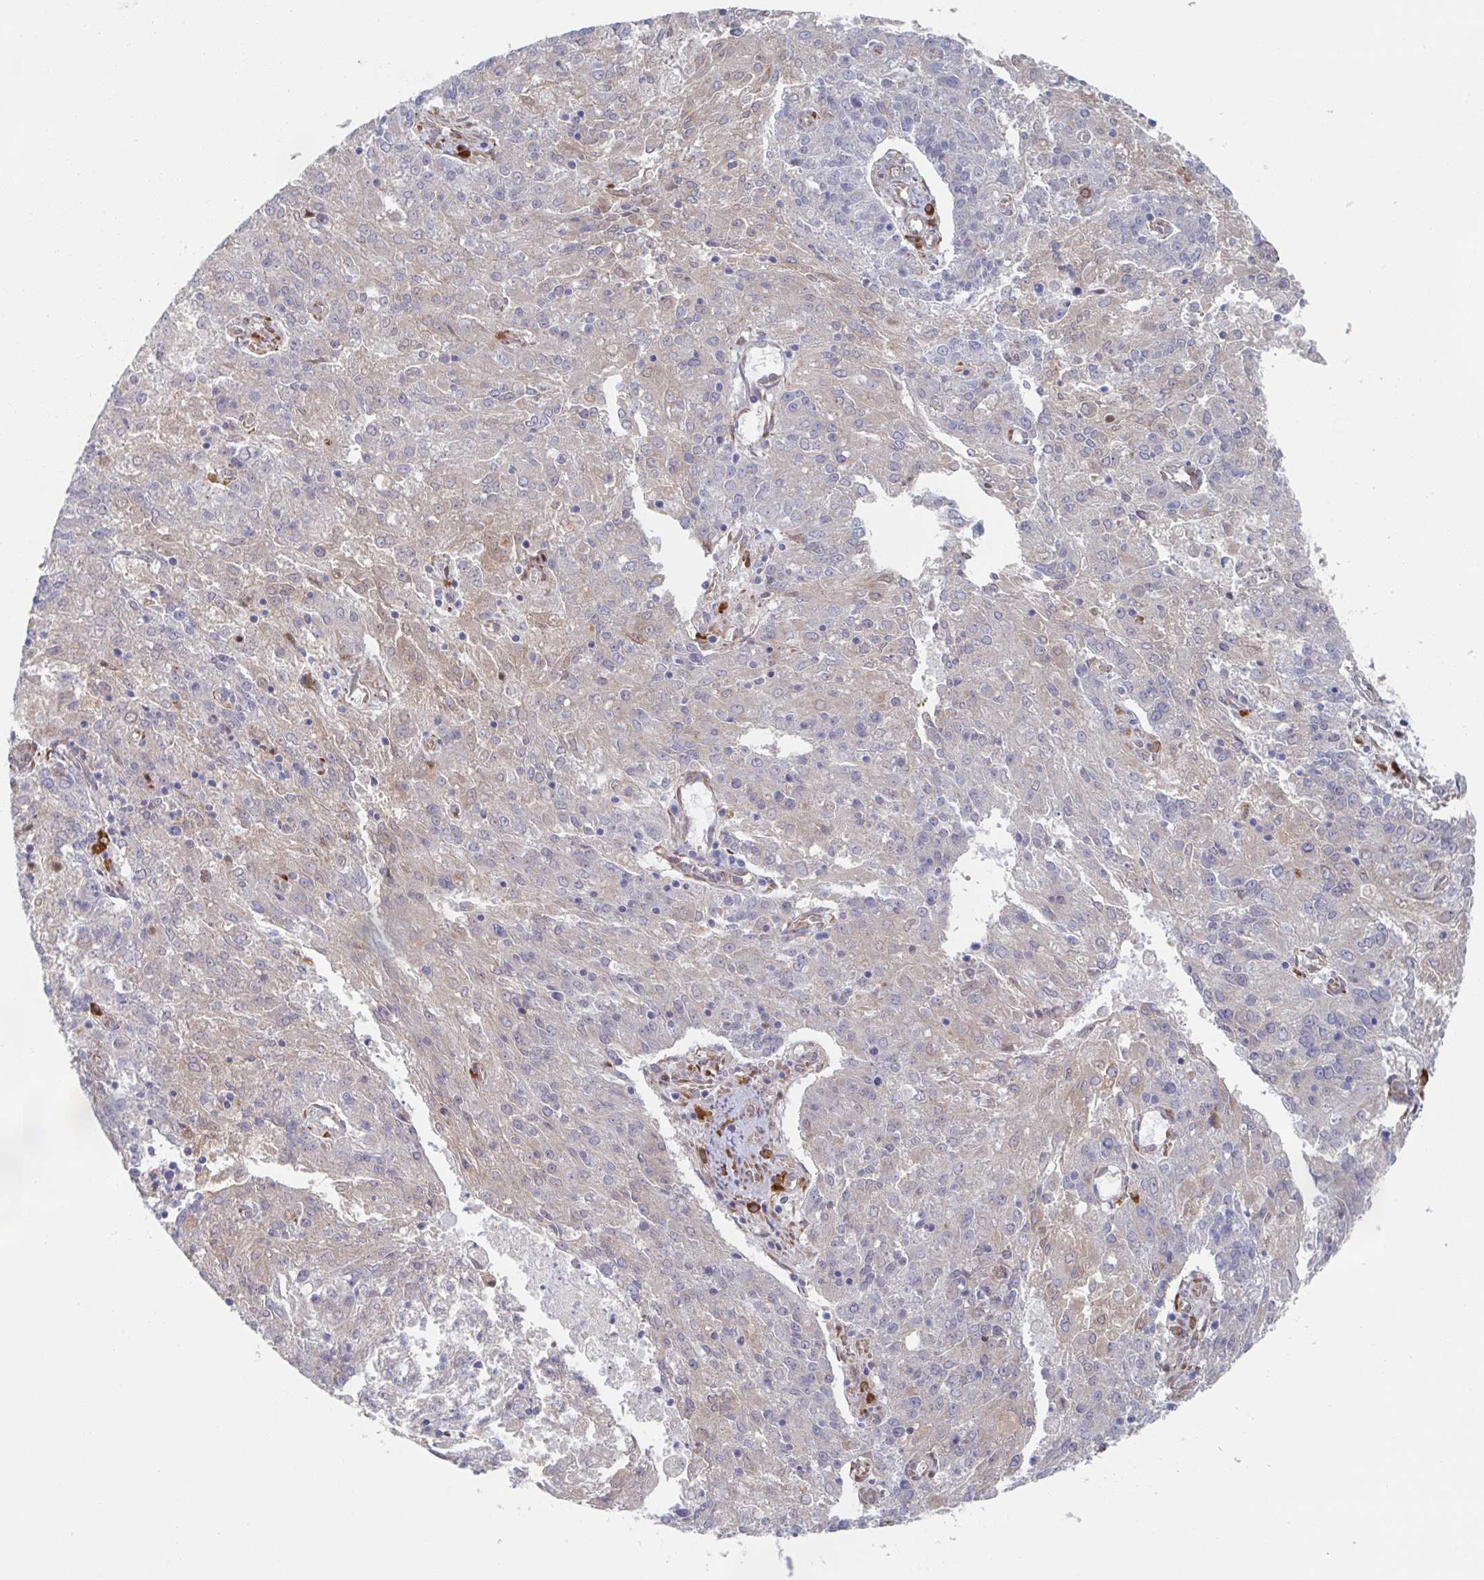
{"staining": {"intensity": "weak", "quantity": "<25%", "location": "cytoplasmic/membranous"}, "tissue": "endometrial cancer", "cell_type": "Tumor cells", "image_type": "cancer", "snomed": [{"axis": "morphology", "description": "Adenocarcinoma, NOS"}, {"axis": "topography", "description": "Endometrium"}], "caption": "Tumor cells are negative for brown protein staining in endometrial adenocarcinoma.", "gene": "TRAPPC10", "patient": {"sex": "female", "age": 82}}